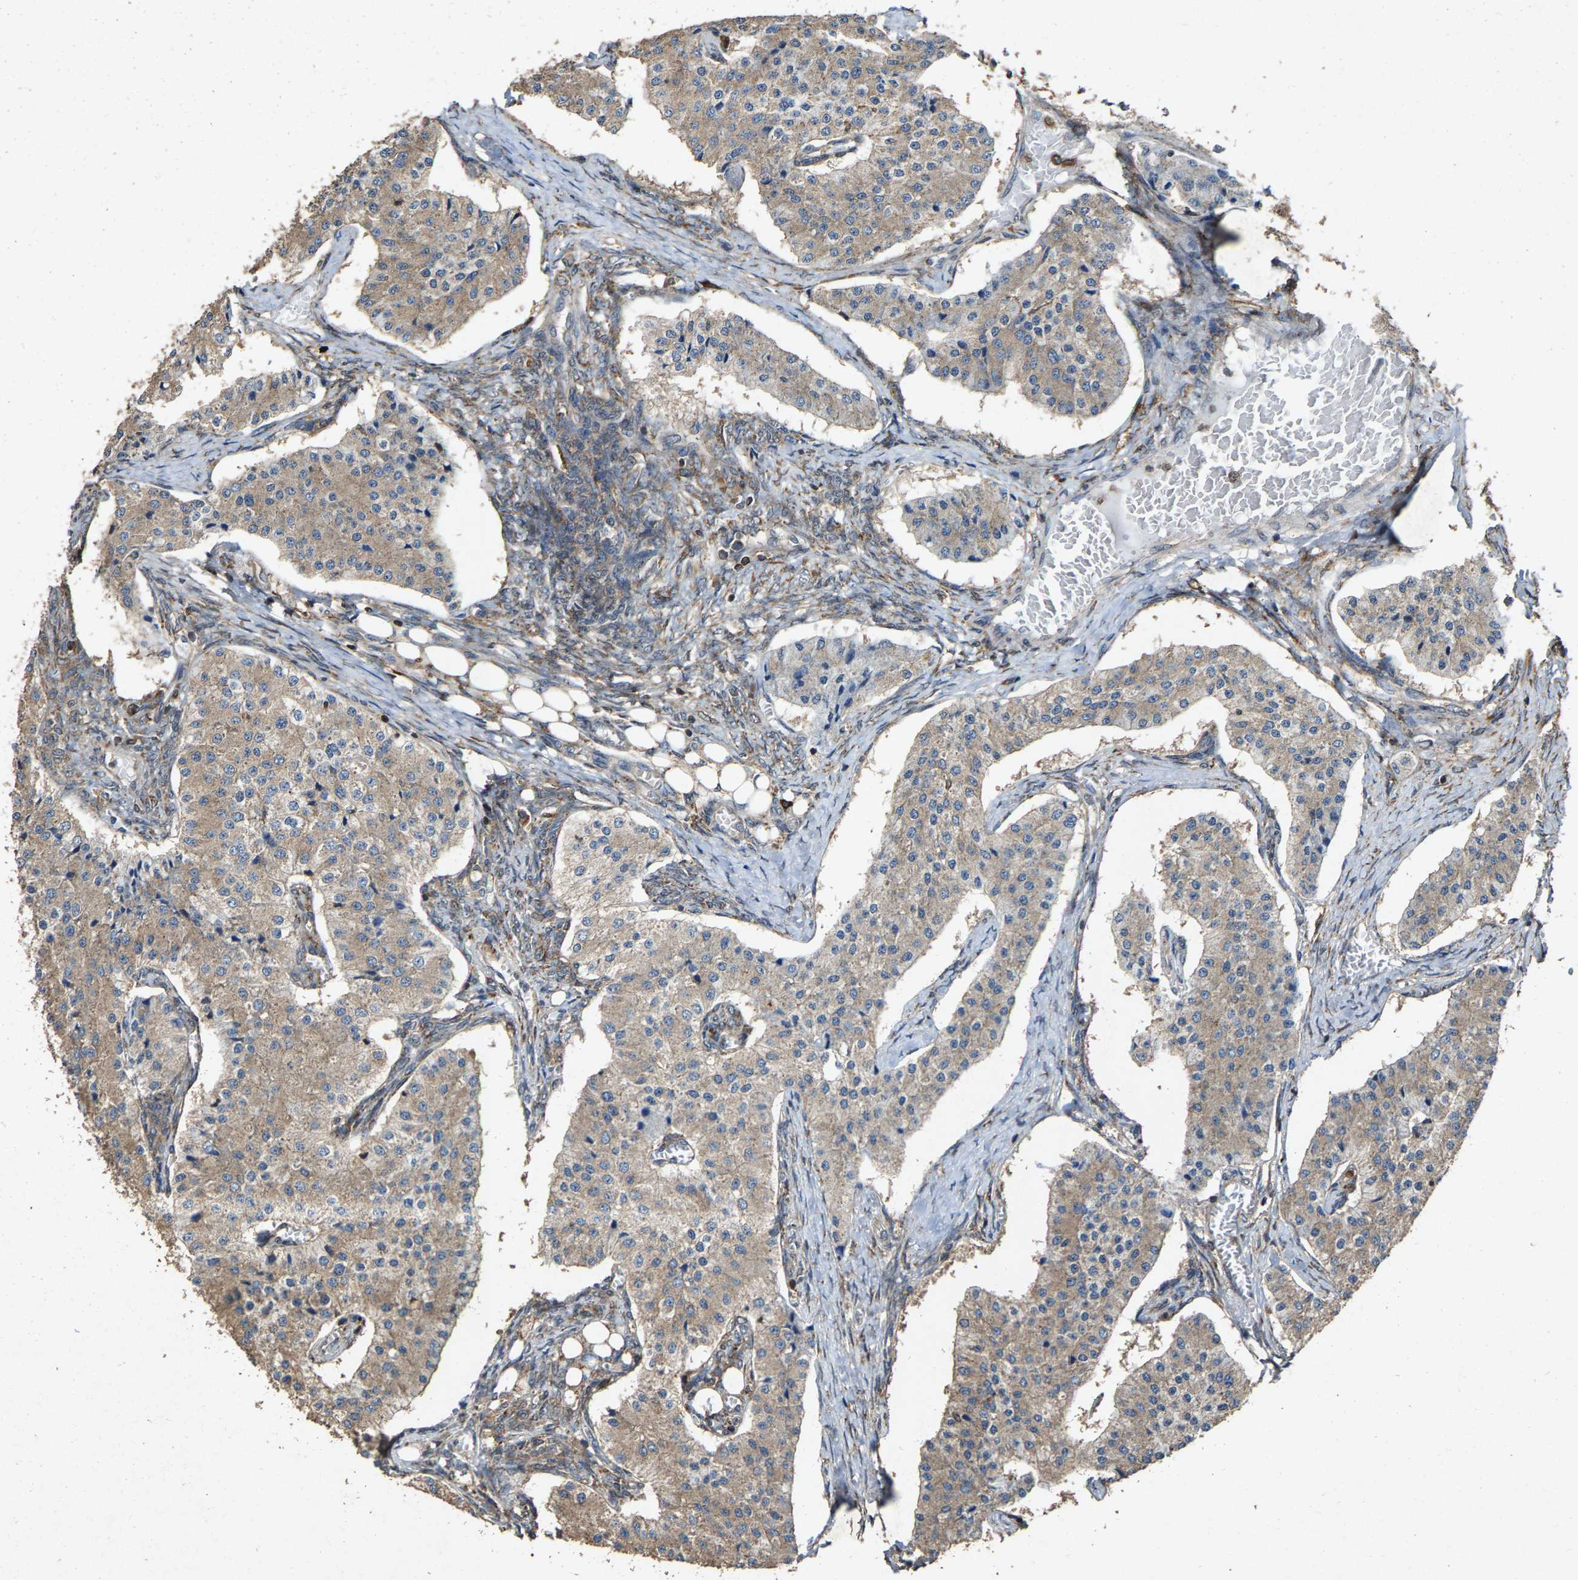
{"staining": {"intensity": "weak", "quantity": "25%-75%", "location": "cytoplasmic/membranous"}, "tissue": "carcinoid", "cell_type": "Tumor cells", "image_type": "cancer", "snomed": [{"axis": "morphology", "description": "Carcinoid, malignant, NOS"}, {"axis": "topography", "description": "Colon"}], "caption": "Malignant carcinoid stained with a protein marker demonstrates weak staining in tumor cells.", "gene": "FGD3", "patient": {"sex": "female", "age": 52}}